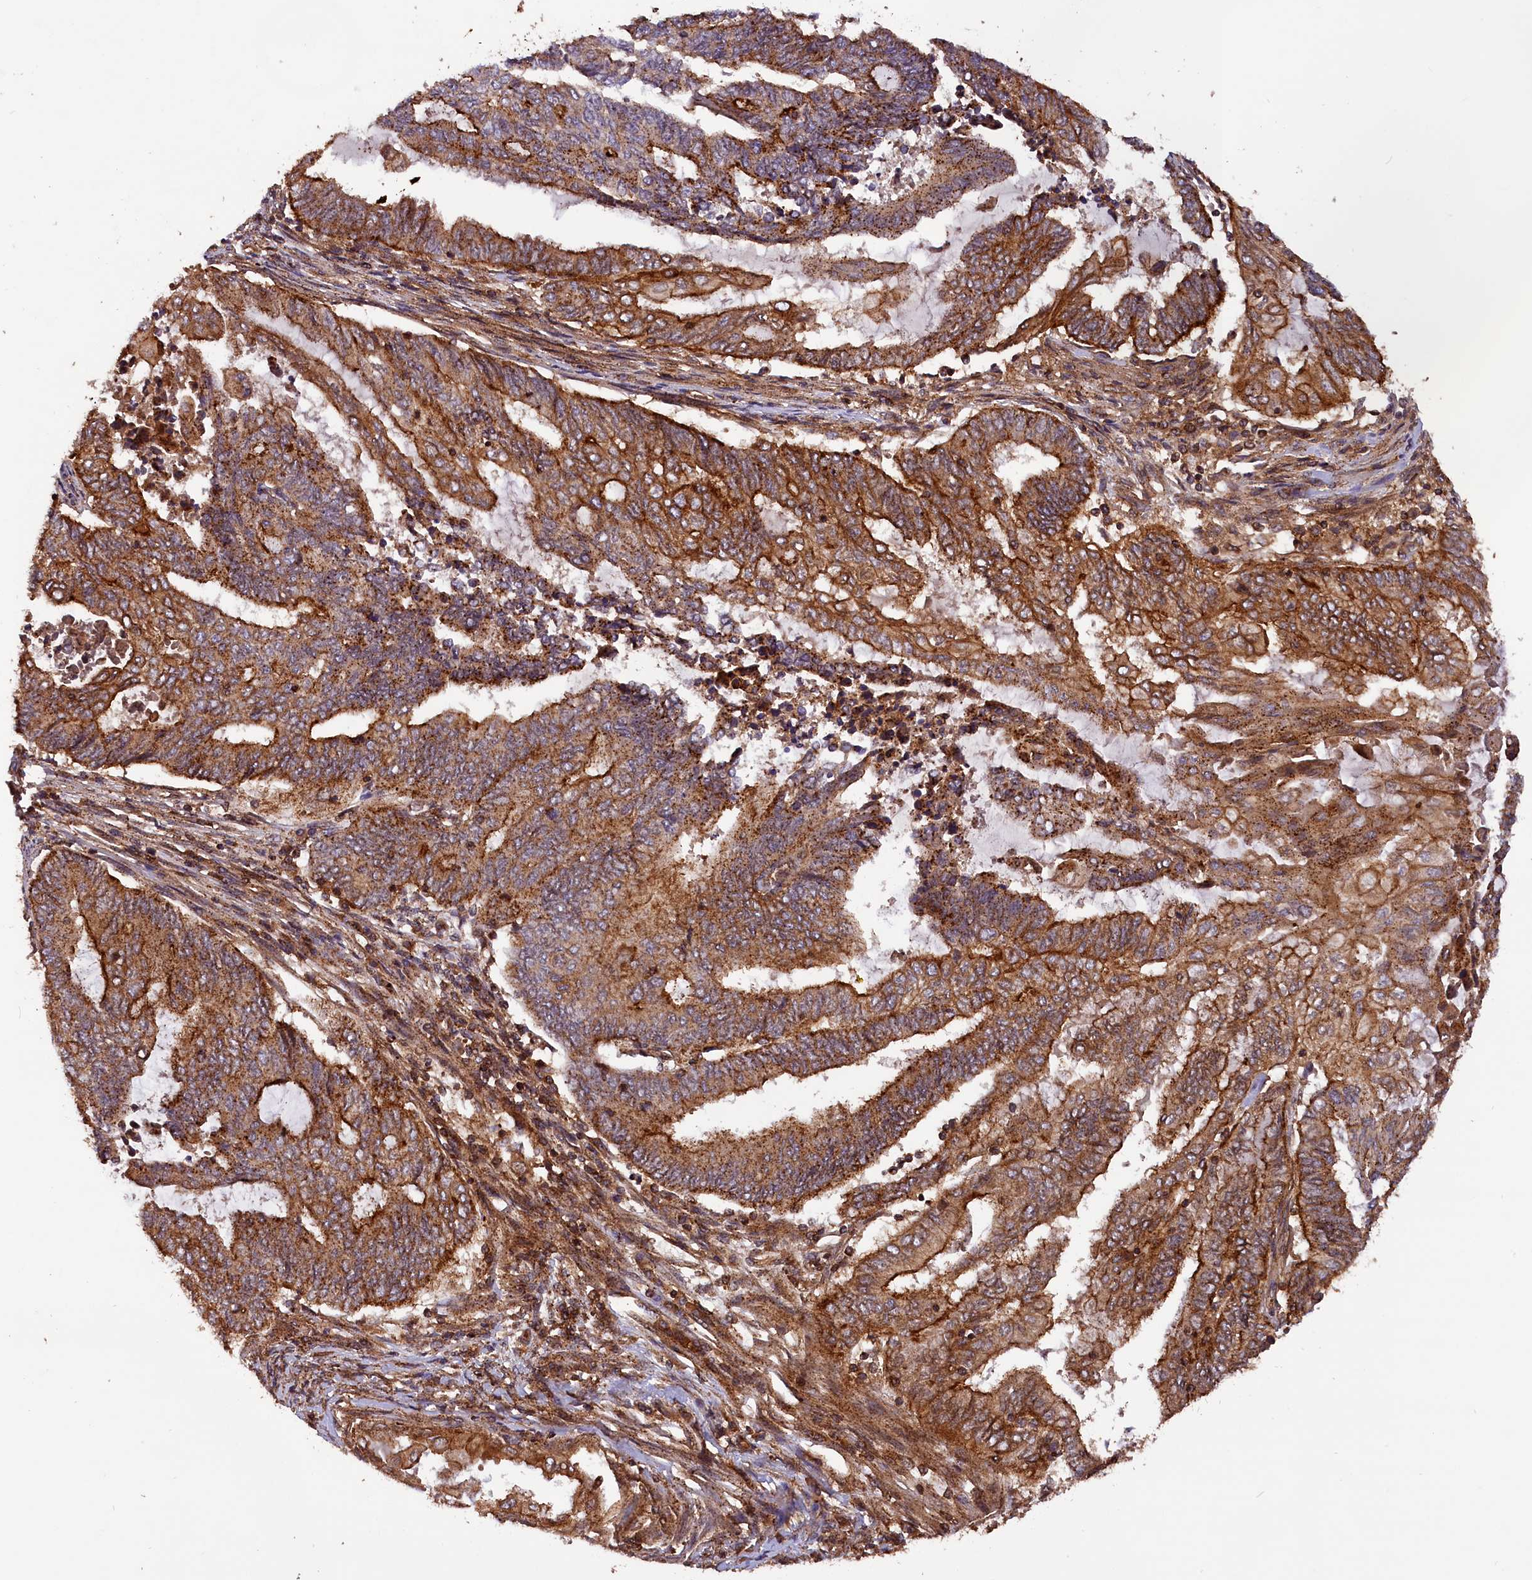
{"staining": {"intensity": "strong", "quantity": ">75%", "location": "cytoplasmic/membranous"}, "tissue": "endometrial cancer", "cell_type": "Tumor cells", "image_type": "cancer", "snomed": [{"axis": "morphology", "description": "Adenocarcinoma, NOS"}, {"axis": "topography", "description": "Uterus"}, {"axis": "topography", "description": "Endometrium"}], "caption": "This is an image of IHC staining of endometrial adenocarcinoma, which shows strong positivity in the cytoplasmic/membranous of tumor cells.", "gene": "IST1", "patient": {"sex": "female", "age": 70}}